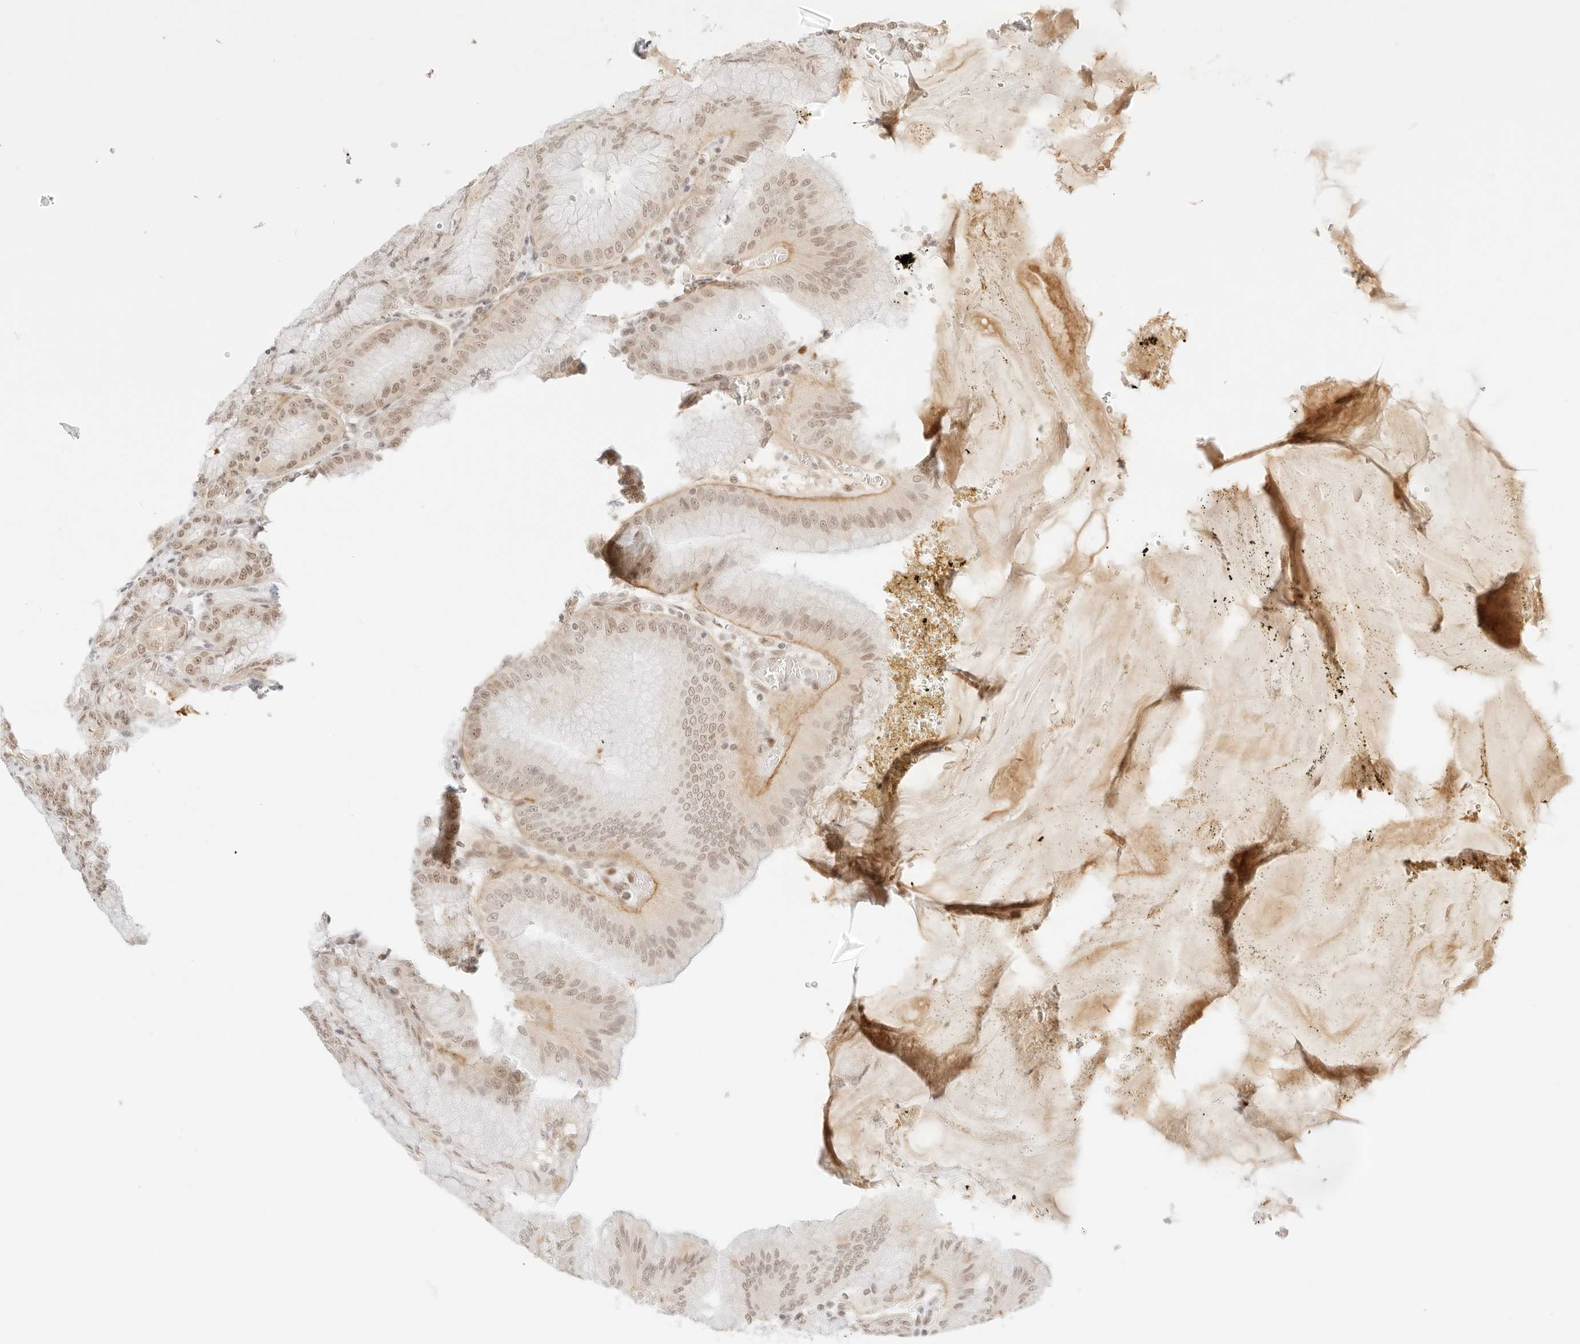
{"staining": {"intensity": "moderate", "quantity": ">75%", "location": "cytoplasmic/membranous,nuclear"}, "tissue": "stomach", "cell_type": "Glandular cells", "image_type": "normal", "snomed": [{"axis": "morphology", "description": "Normal tissue, NOS"}, {"axis": "topography", "description": "Stomach, lower"}], "caption": "This micrograph shows immunohistochemistry (IHC) staining of benign human stomach, with medium moderate cytoplasmic/membranous,nuclear expression in approximately >75% of glandular cells.", "gene": "ITGA6", "patient": {"sex": "male", "age": 71}}